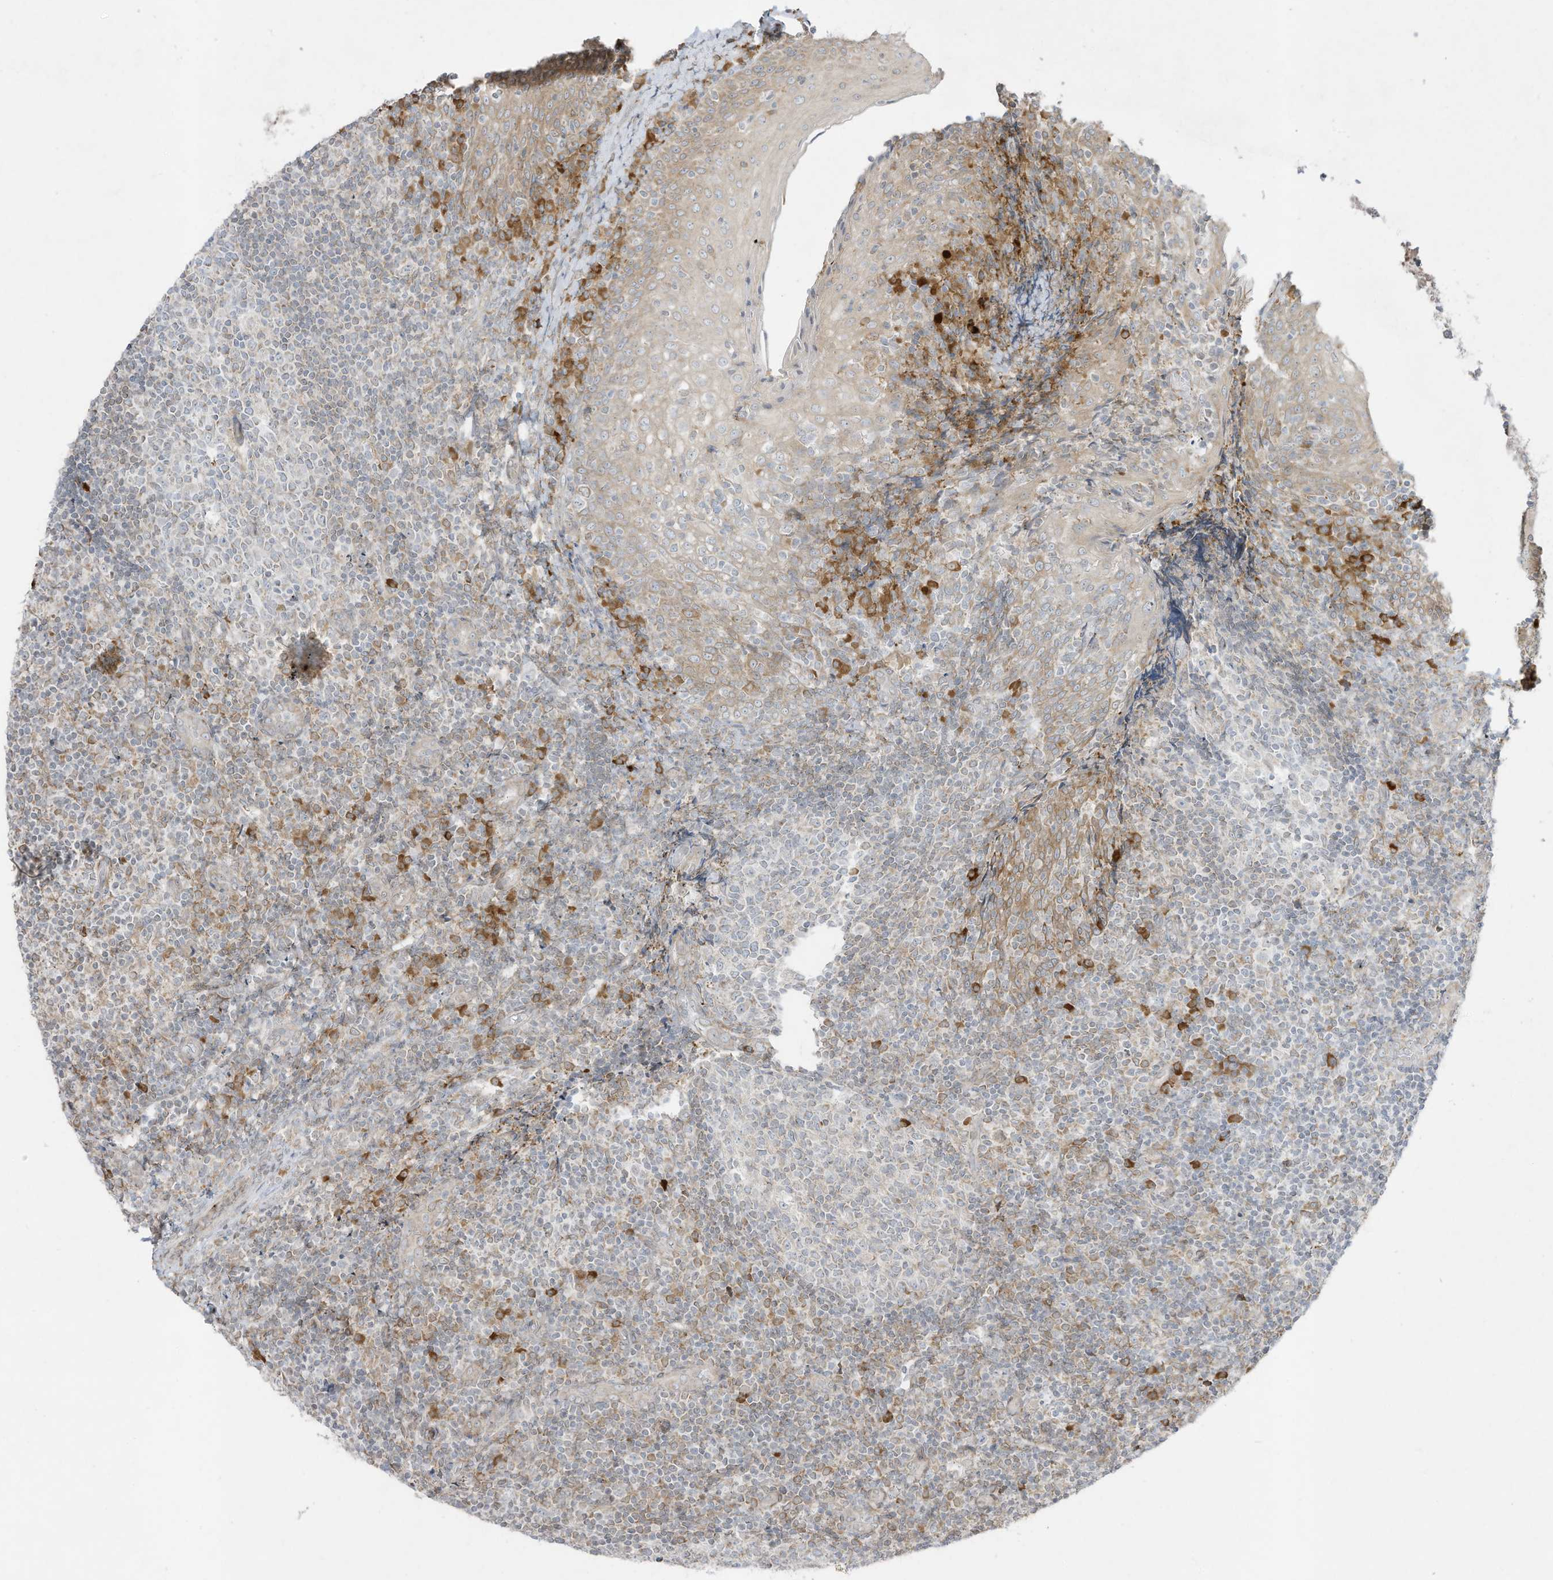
{"staining": {"intensity": "strong", "quantity": "<25%", "location": "cytoplasmic/membranous"}, "tissue": "tonsil", "cell_type": "Germinal center cells", "image_type": "normal", "snomed": [{"axis": "morphology", "description": "Normal tissue, NOS"}, {"axis": "topography", "description": "Tonsil"}], "caption": "Protein staining shows strong cytoplasmic/membranous expression in about <25% of germinal center cells in normal tonsil.", "gene": "PTK6", "patient": {"sex": "female", "age": 19}}